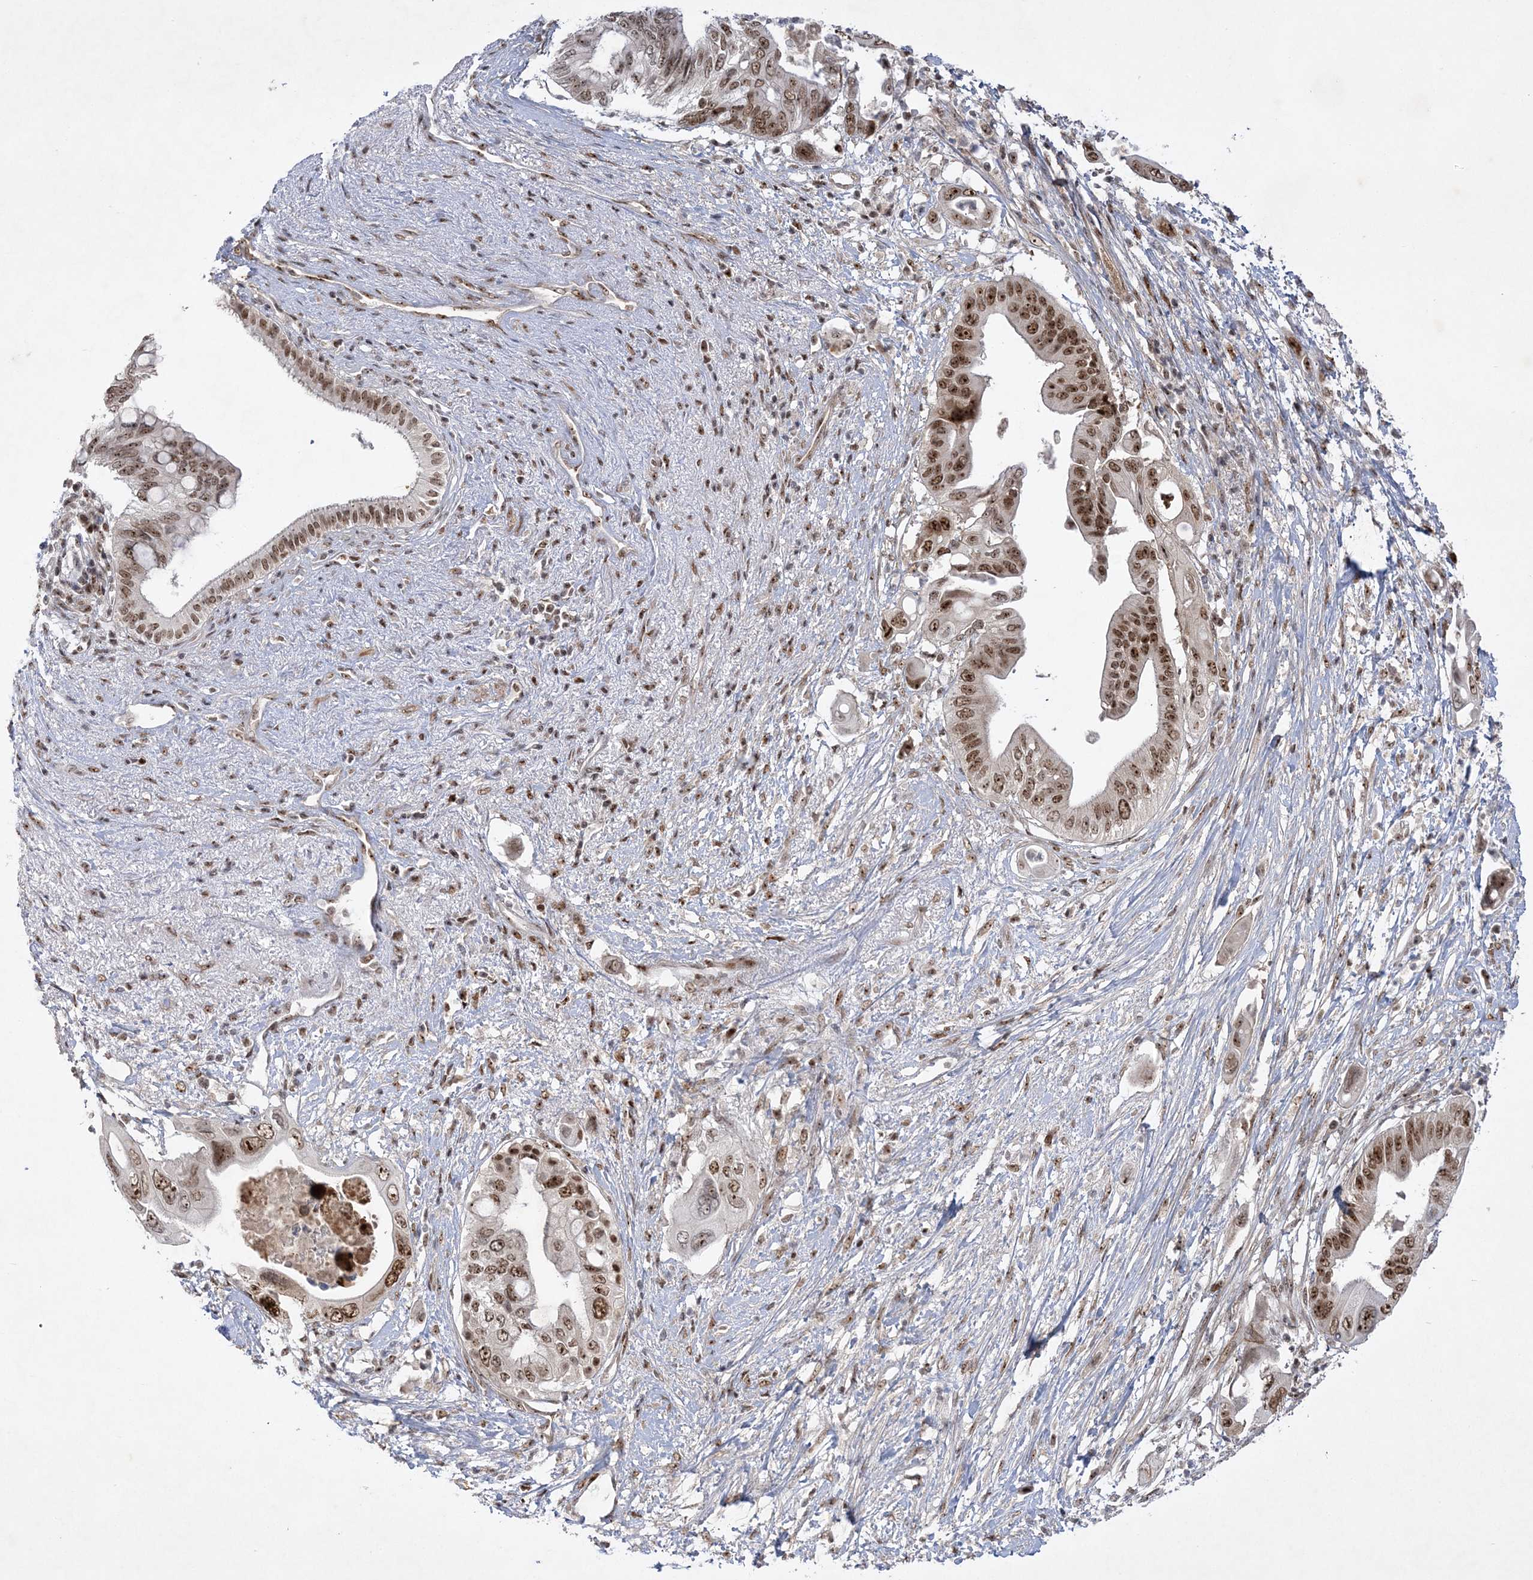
{"staining": {"intensity": "moderate", "quantity": ">75%", "location": "nuclear"}, "tissue": "pancreatic cancer", "cell_type": "Tumor cells", "image_type": "cancer", "snomed": [{"axis": "morphology", "description": "Adenocarcinoma, NOS"}, {"axis": "topography", "description": "Pancreas"}], "caption": "Immunohistochemistry (IHC) image of neoplastic tissue: pancreatic cancer (adenocarcinoma) stained using immunohistochemistry (IHC) shows medium levels of moderate protein expression localized specifically in the nuclear of tumor cells, appearing as a nuclear brown color.", "gene": "NPM3", "patient": {"sex": "male", "age": 66}}